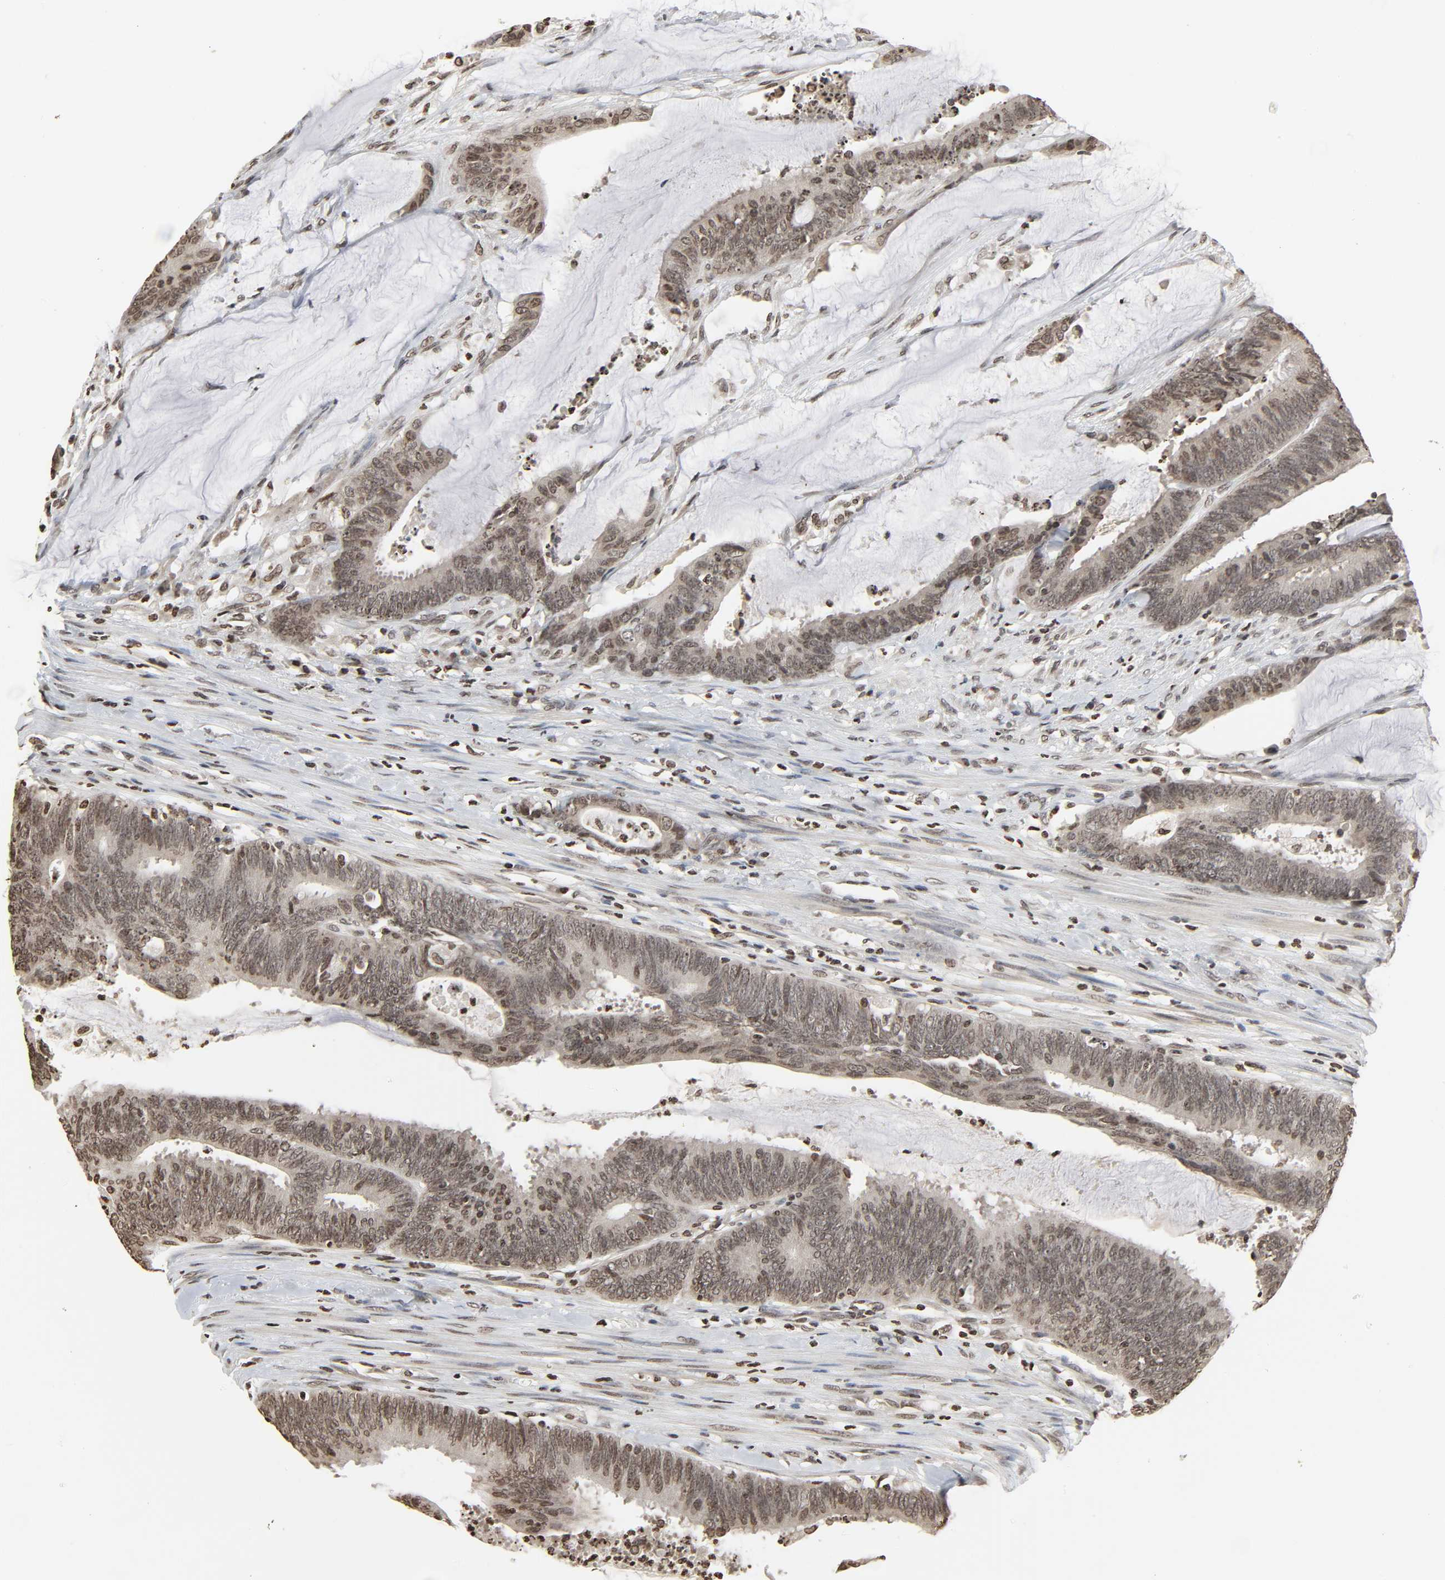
{"staining": {"intensity": "moderate", "quantity": ">75%", "location": "nuclear"}, "tissue": "colorectal cancer", "cell_type": "Tumor cells", "image_type": "cancer", "snomed": [{"axis": "morphology", "description": "Adenocarcinoma, NOS"}, {"axis": "topography", "description": "Rectum"}], "caption": "Adenocarcinoma (colorectal) stained with DAB immunohistochemistry shows medium levels of moderate nuclear staining in approximately >75% of tumor cells.", "gene": "ELAVL1", "patient": {"sex": "female", "age": 66}}